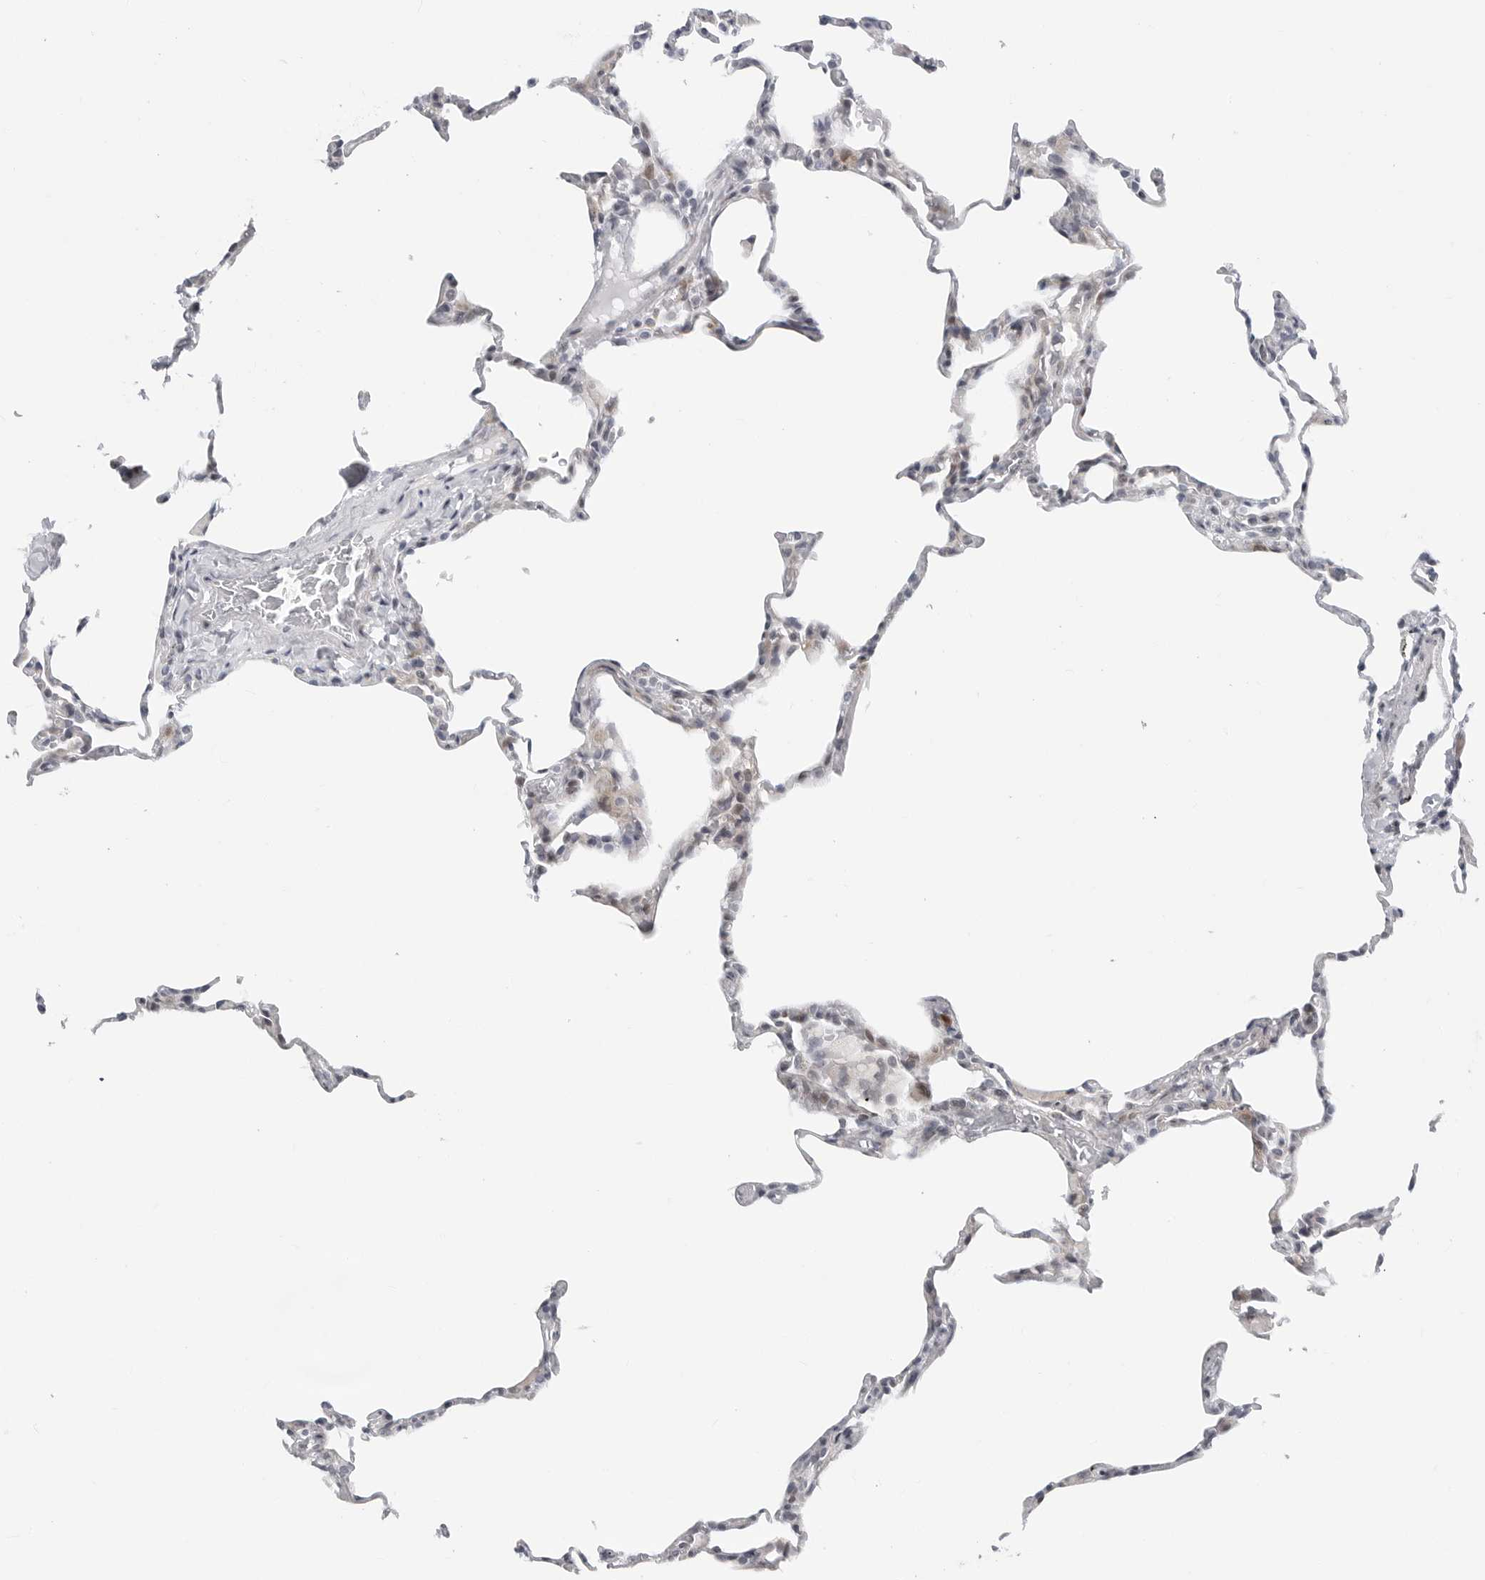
{"staining": {"intensity": "negative", "quantity": "none", "location": "none"}, "tissue": "lung", "cell_type": "Alveolar cells", "image_type": "normal", "snomed": [{"axis": "morphology", "description": "Normal tissue, NOS"}, {"axis": "topography", "description": "Lung"}], "caption": "IHC of normal lung displays no expression in alveolar cells. (Stains: DAB (3,3'-diaminobenzidine) IHC with hematoxylin counter stain, Microscopy: brightfield microscopy at high magnification).", "gene": "FAM135B", "patient": {"sex": "male", "age": 20}}